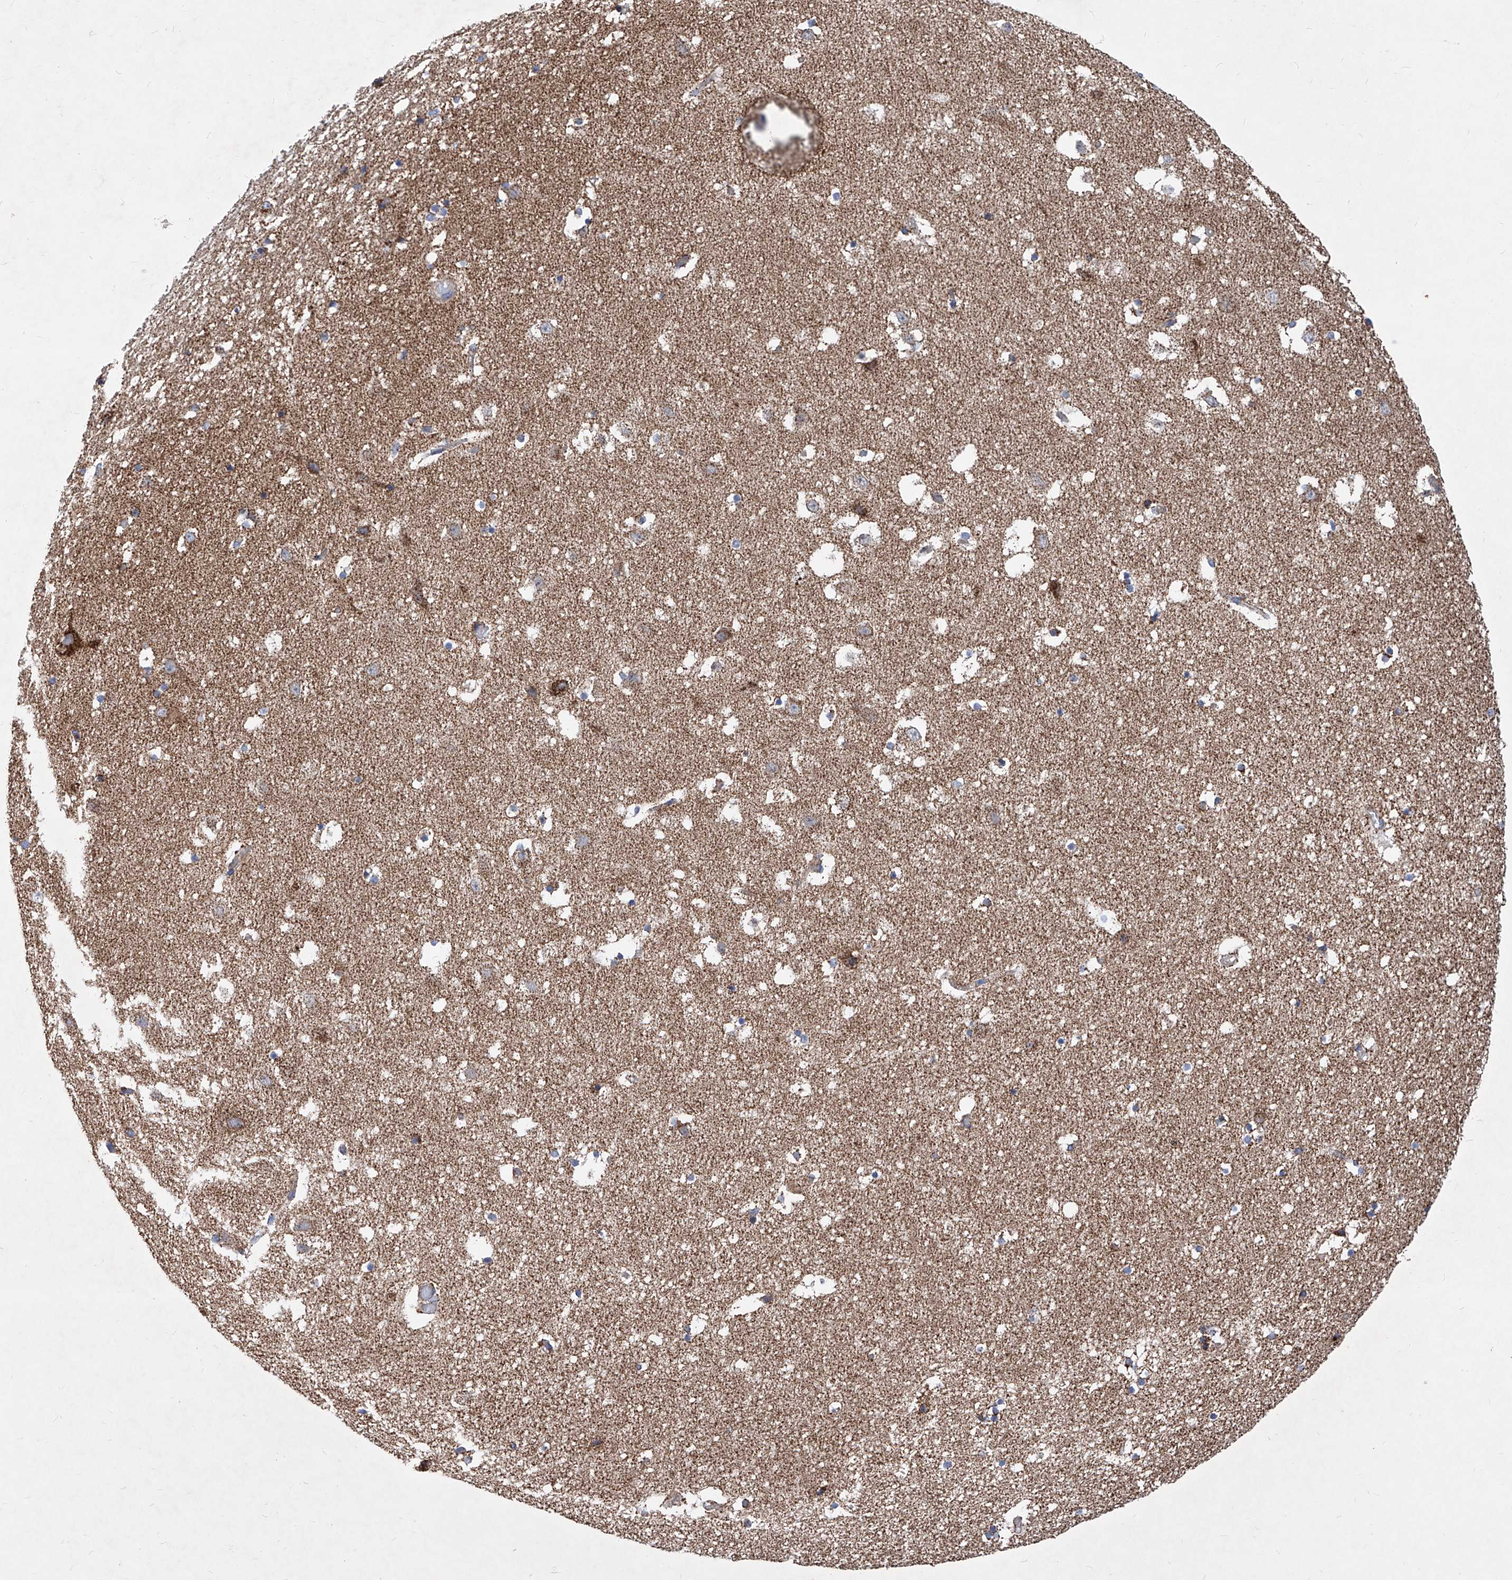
{"staining": {"intensity": "moderate", "quantity": ">75%", "location": "cytoplasmic/membranous"}, "tissue": "hippocampus", "cell_type": "Glial cells", "image_type": "normal", "snomed": [{"axis": "morphology", "description": "Normal tissue, NOS"}, {"axis": "topography", "description": "Hippocampus"}], "caption": "IHC (DAB) staining of benign human hippocampus shows moderate cytoplasmic/membranous protein expression in approximately >75% of glial cells. Nuclei are stained in blue.", "gene": "HRNR", "patient": {"sex": "female", "age": 52}}